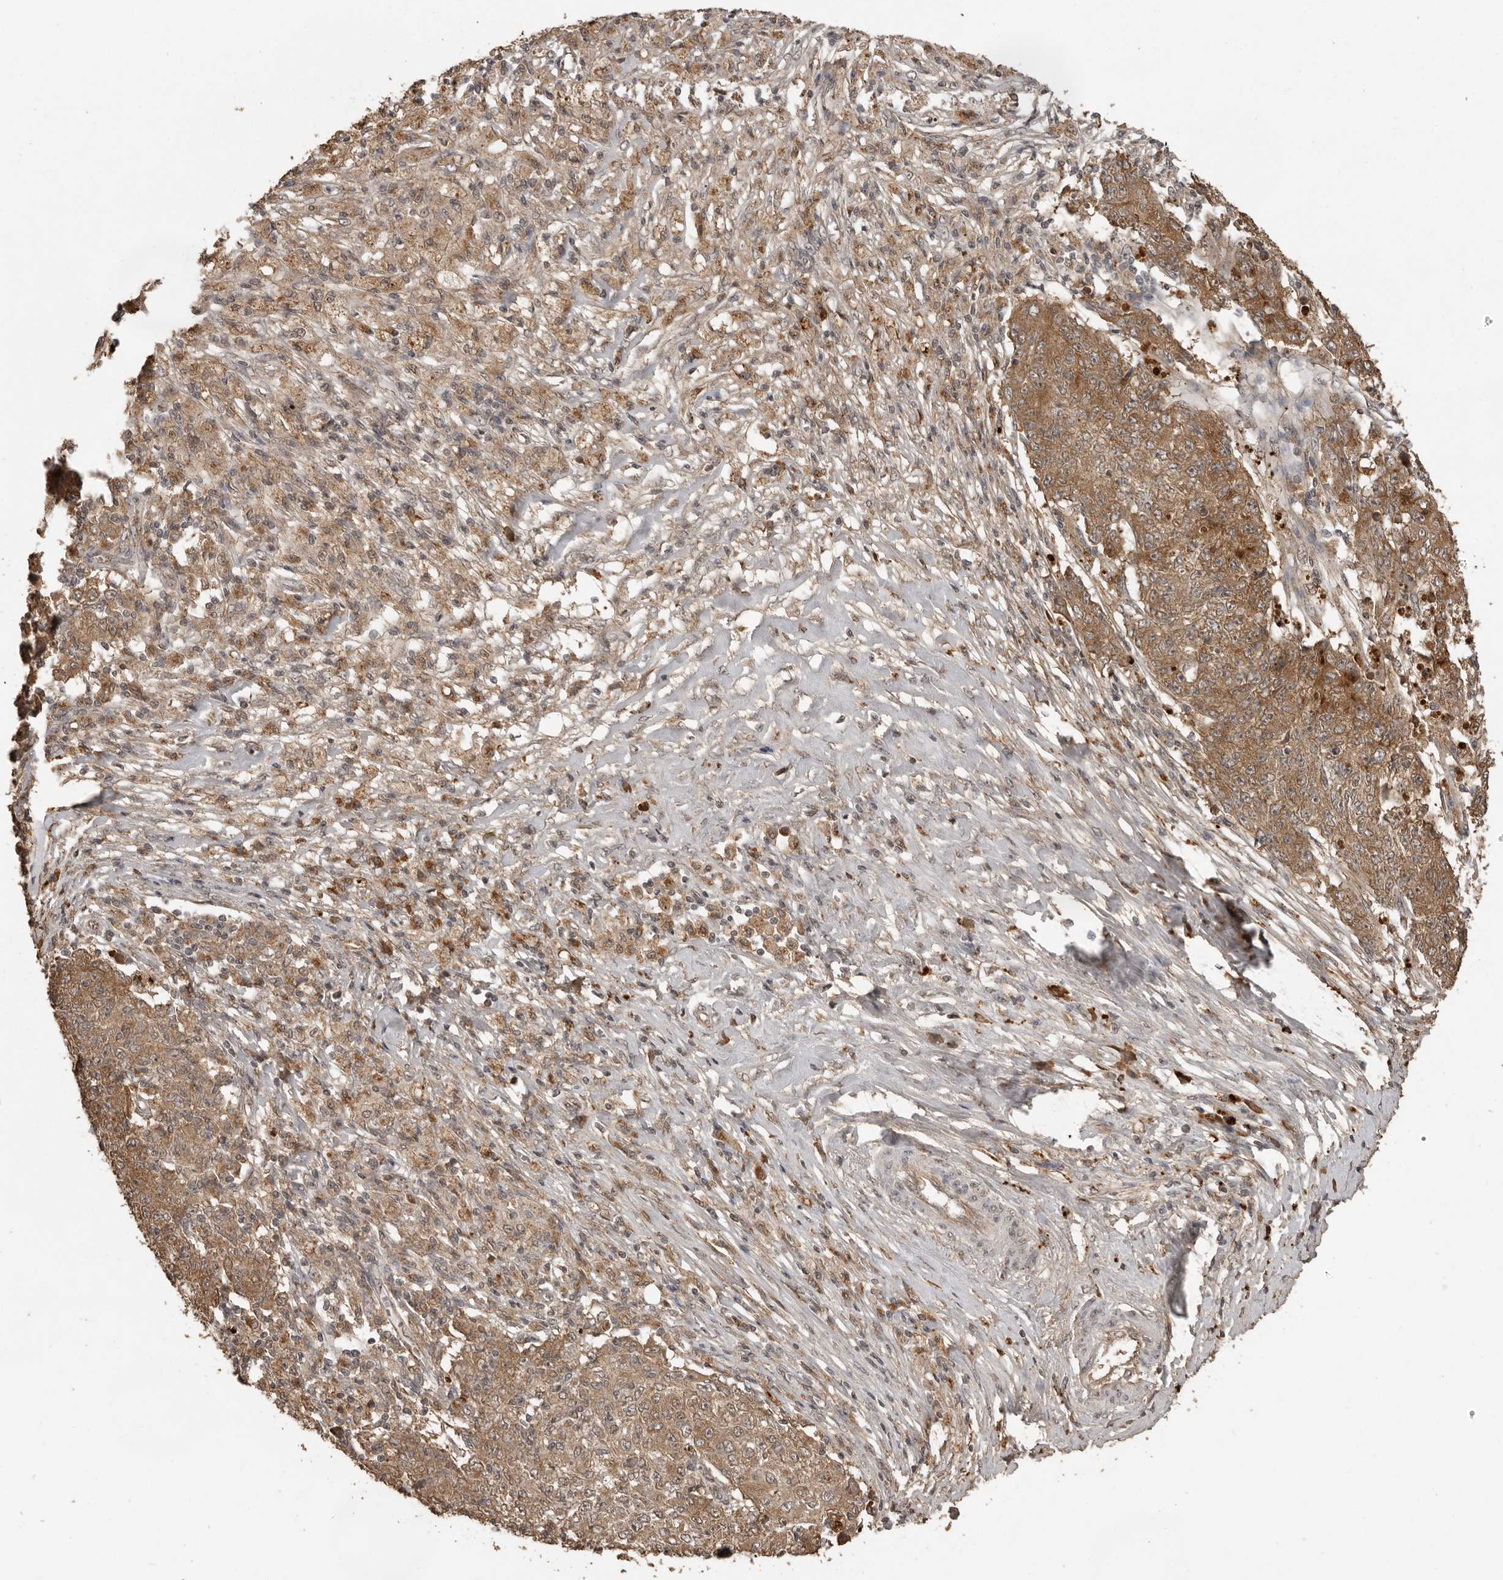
{"staining": {"intensity": "moderate", "quantity": ">75%", "location": "cytoplasmic/membranous"}, "tissue": "ovarian cancer", "cell_type": "Tumor cells", "image_type": "cancer", "snomed": [{"axis": "morphology", "description": "Carcinoma, endometroid"}, {"axis": "topography", "description": "Ovary"}], "caption": "Ovarian endometroid carcinoma stained with a brown dye displays moderate cytoplasmic/membranous positive expression in about >75% of tumor cells.", "gene": "CTF1", "patient": {"sex": "female", "age": 42}}